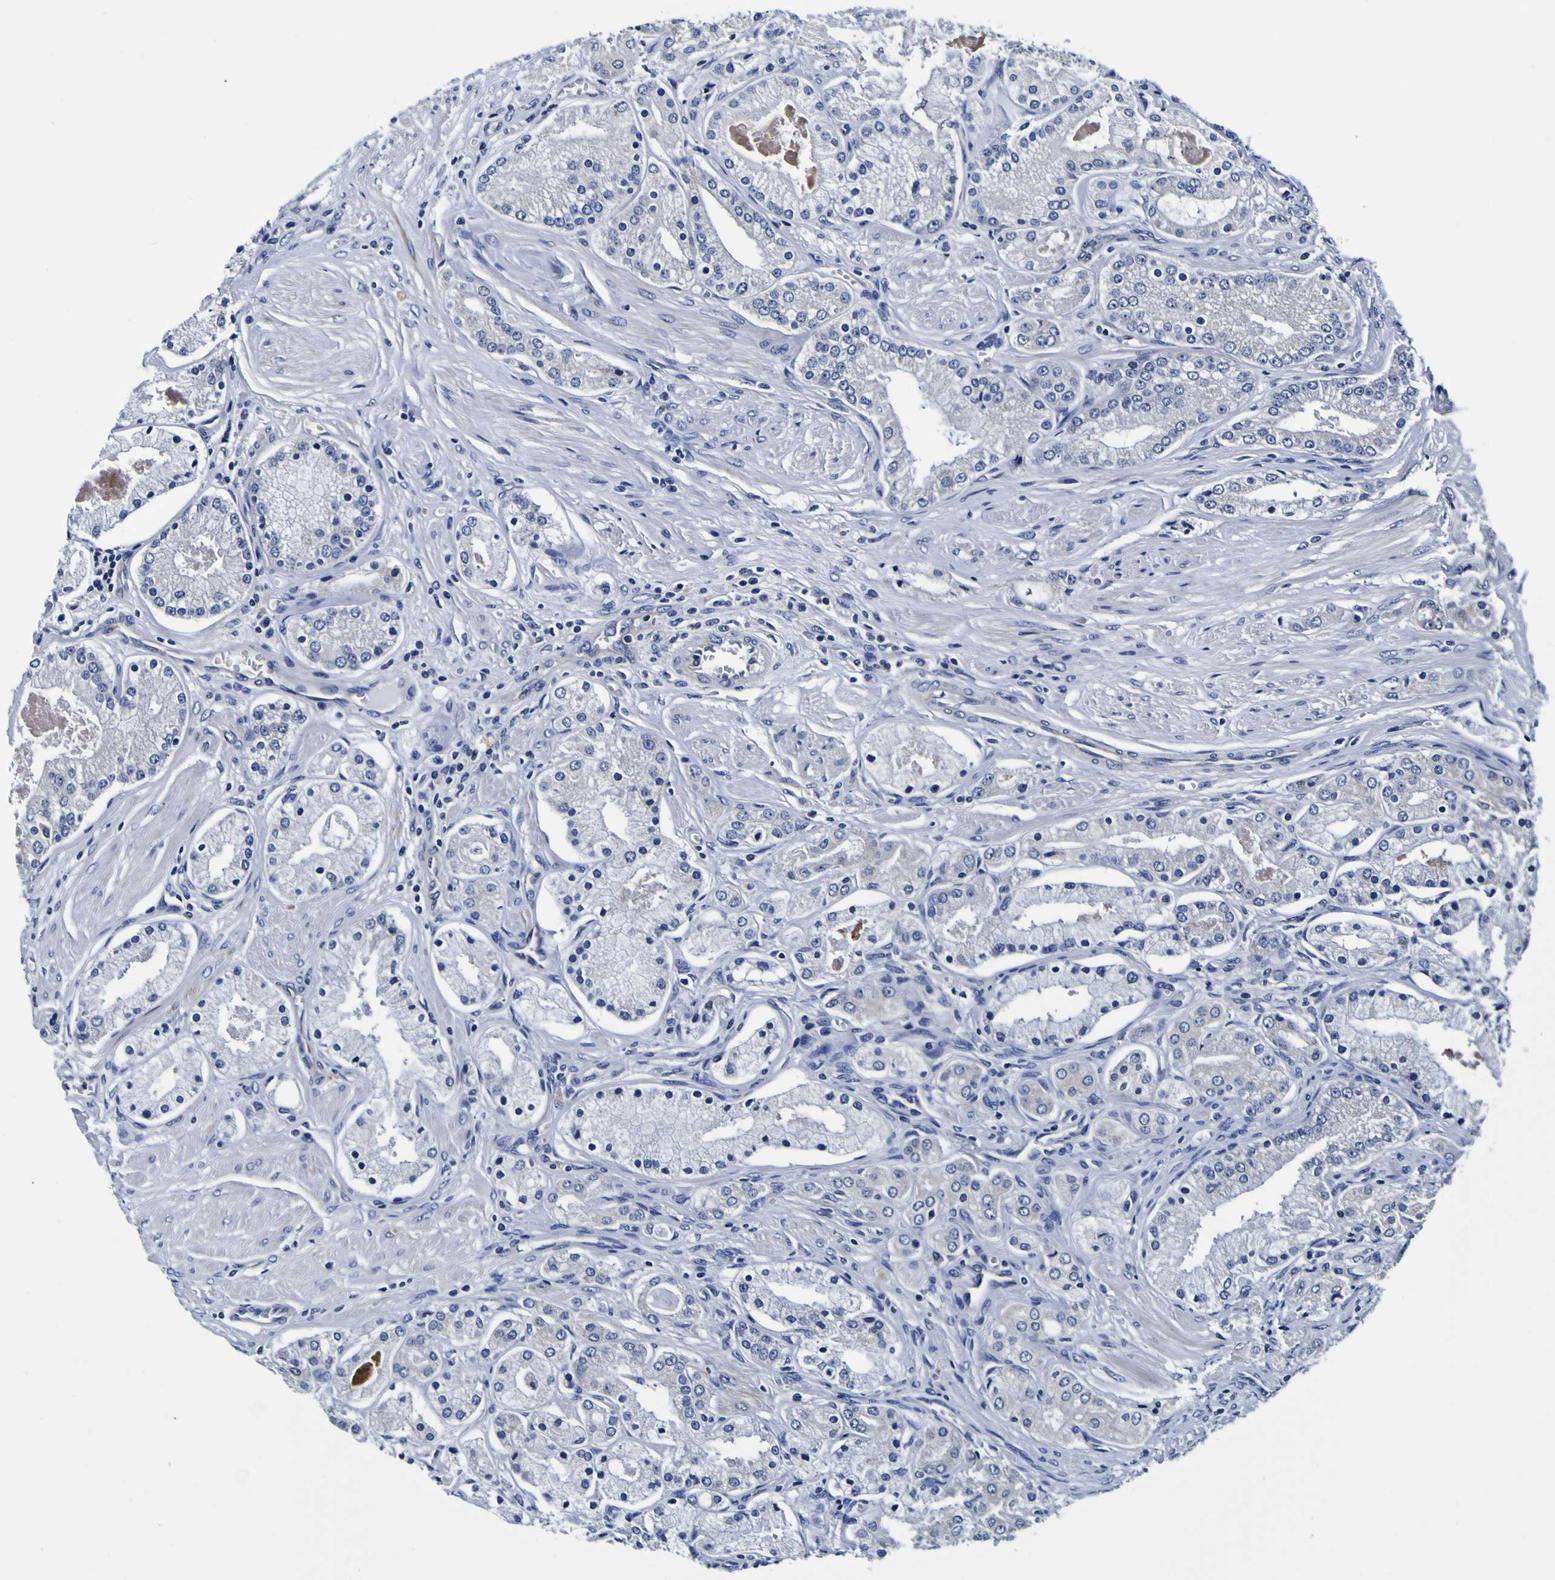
{"staining": {"intensity": "negative", "quantity": "none", "location": "none"}, "tissue": "prostate cancer", "cell_type": "Tumor cells", "image_type": "cancer", "snomed": [{"axis": "morphology", "description": "Adenocarcinoma, High grade"}, {"axis": "topography", "description": "Prostate"}], "caption": "IHC of human prostate cancer (adenocarcinoma (high-grade)) shows no positivity in tumor cells. (DAB immunohistochemistry (IHC), high magnification).", "gene": "PDLIM4", "patient": {"sex": "male", "age": 66}}